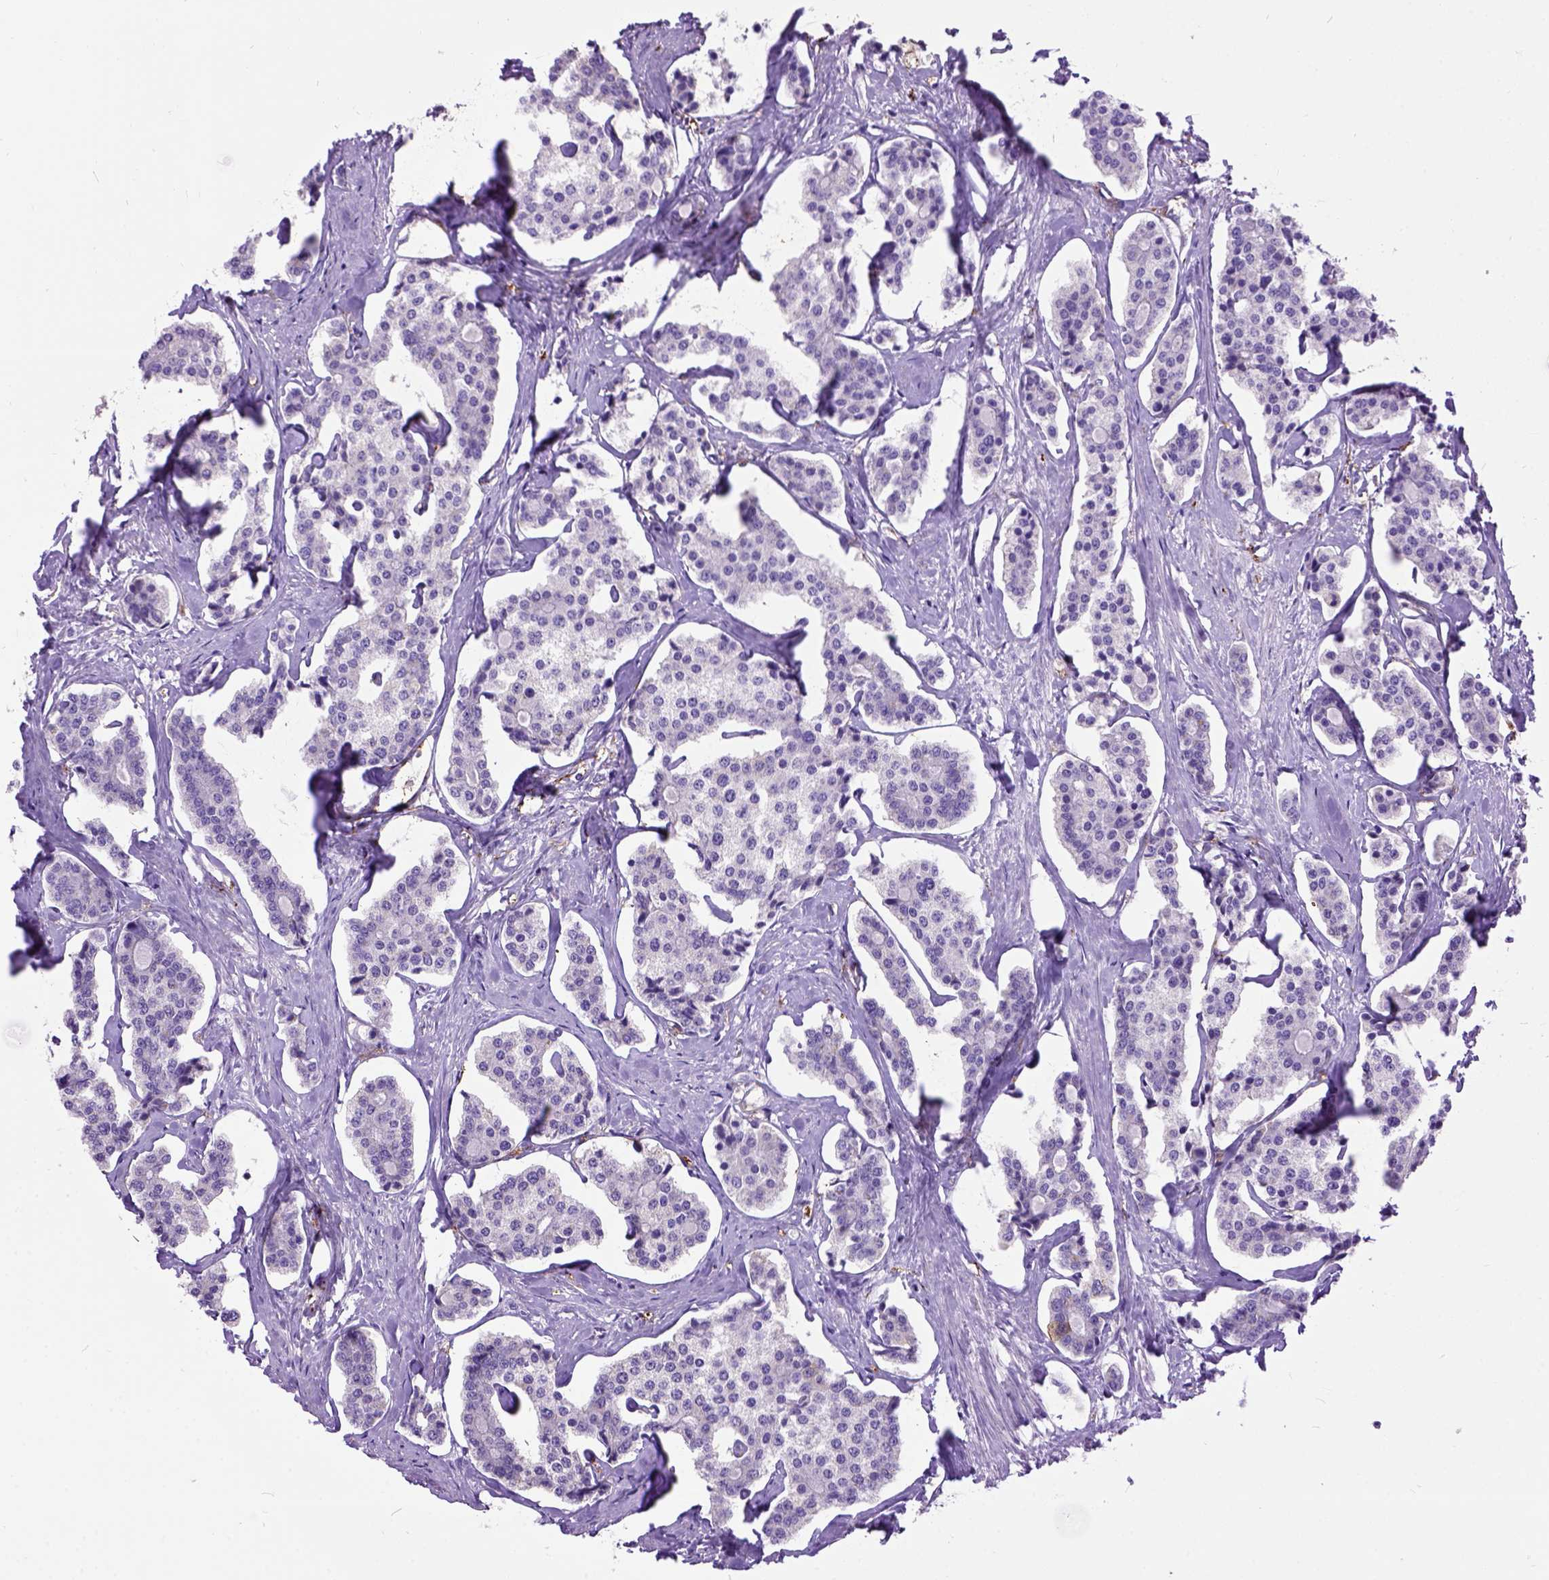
{"staining": {"intensity": "negative", "quantity": "none", "location": "none"}, "tissue": "carcinoid", "cell_type": "Tumor cells", "image_type": "cancer", "snomed": [{"axis": "morphology", "description": "Carcinoid, malignant, NOS"}, {"axis": "topography", "description": "Small intestine"}], "caption": "This micrograph is of carcinoid stained with immunohistochemistry (IHC) to label a protein in brown with the nuclei are counter-stained blue. There is no expression in tumor cells.", "gene": "MAPT", "patient": {"sex": "female", "age": 65}}